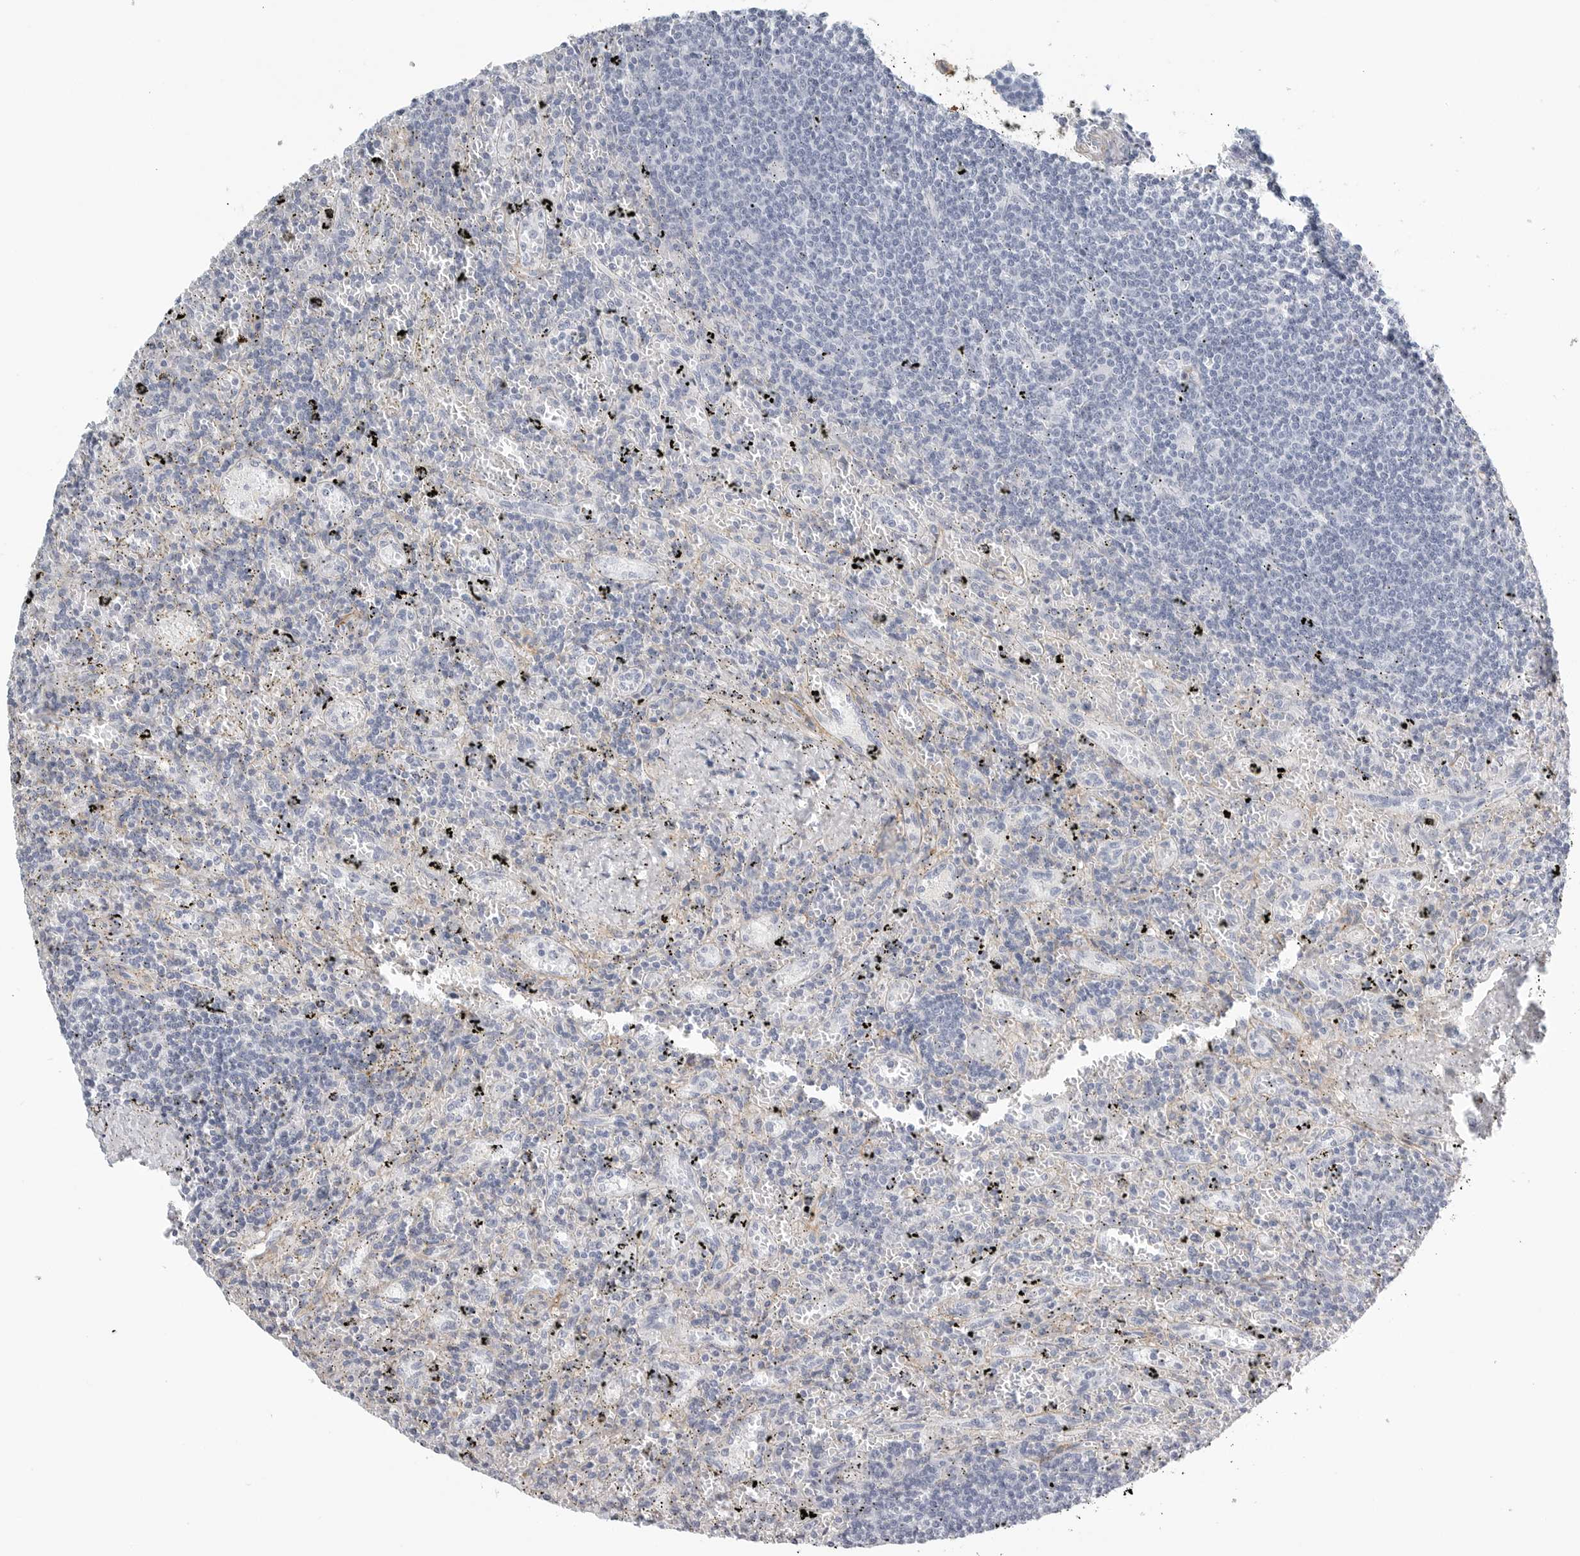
{"staining": {"intensity": "negative", "quantity": "none", "location": "none"}, "tissue": "lymphoma", "cell_type": "Tumor cells", "image_type": "cancer", "snomed": [{"axis": "morphology", "description": "Malignant lymphoma, non-Hodgkin's type, Low grade"}, {"axis": "topography", "description": "Spleen"}], "caption": "High power microscopy histopathology image of an immunohistochemistry micrograph of lymphoma, revealing no significant staining in tumor cells.", "gene": "TNR", "patient": {"sex": "male", "age": 76}}